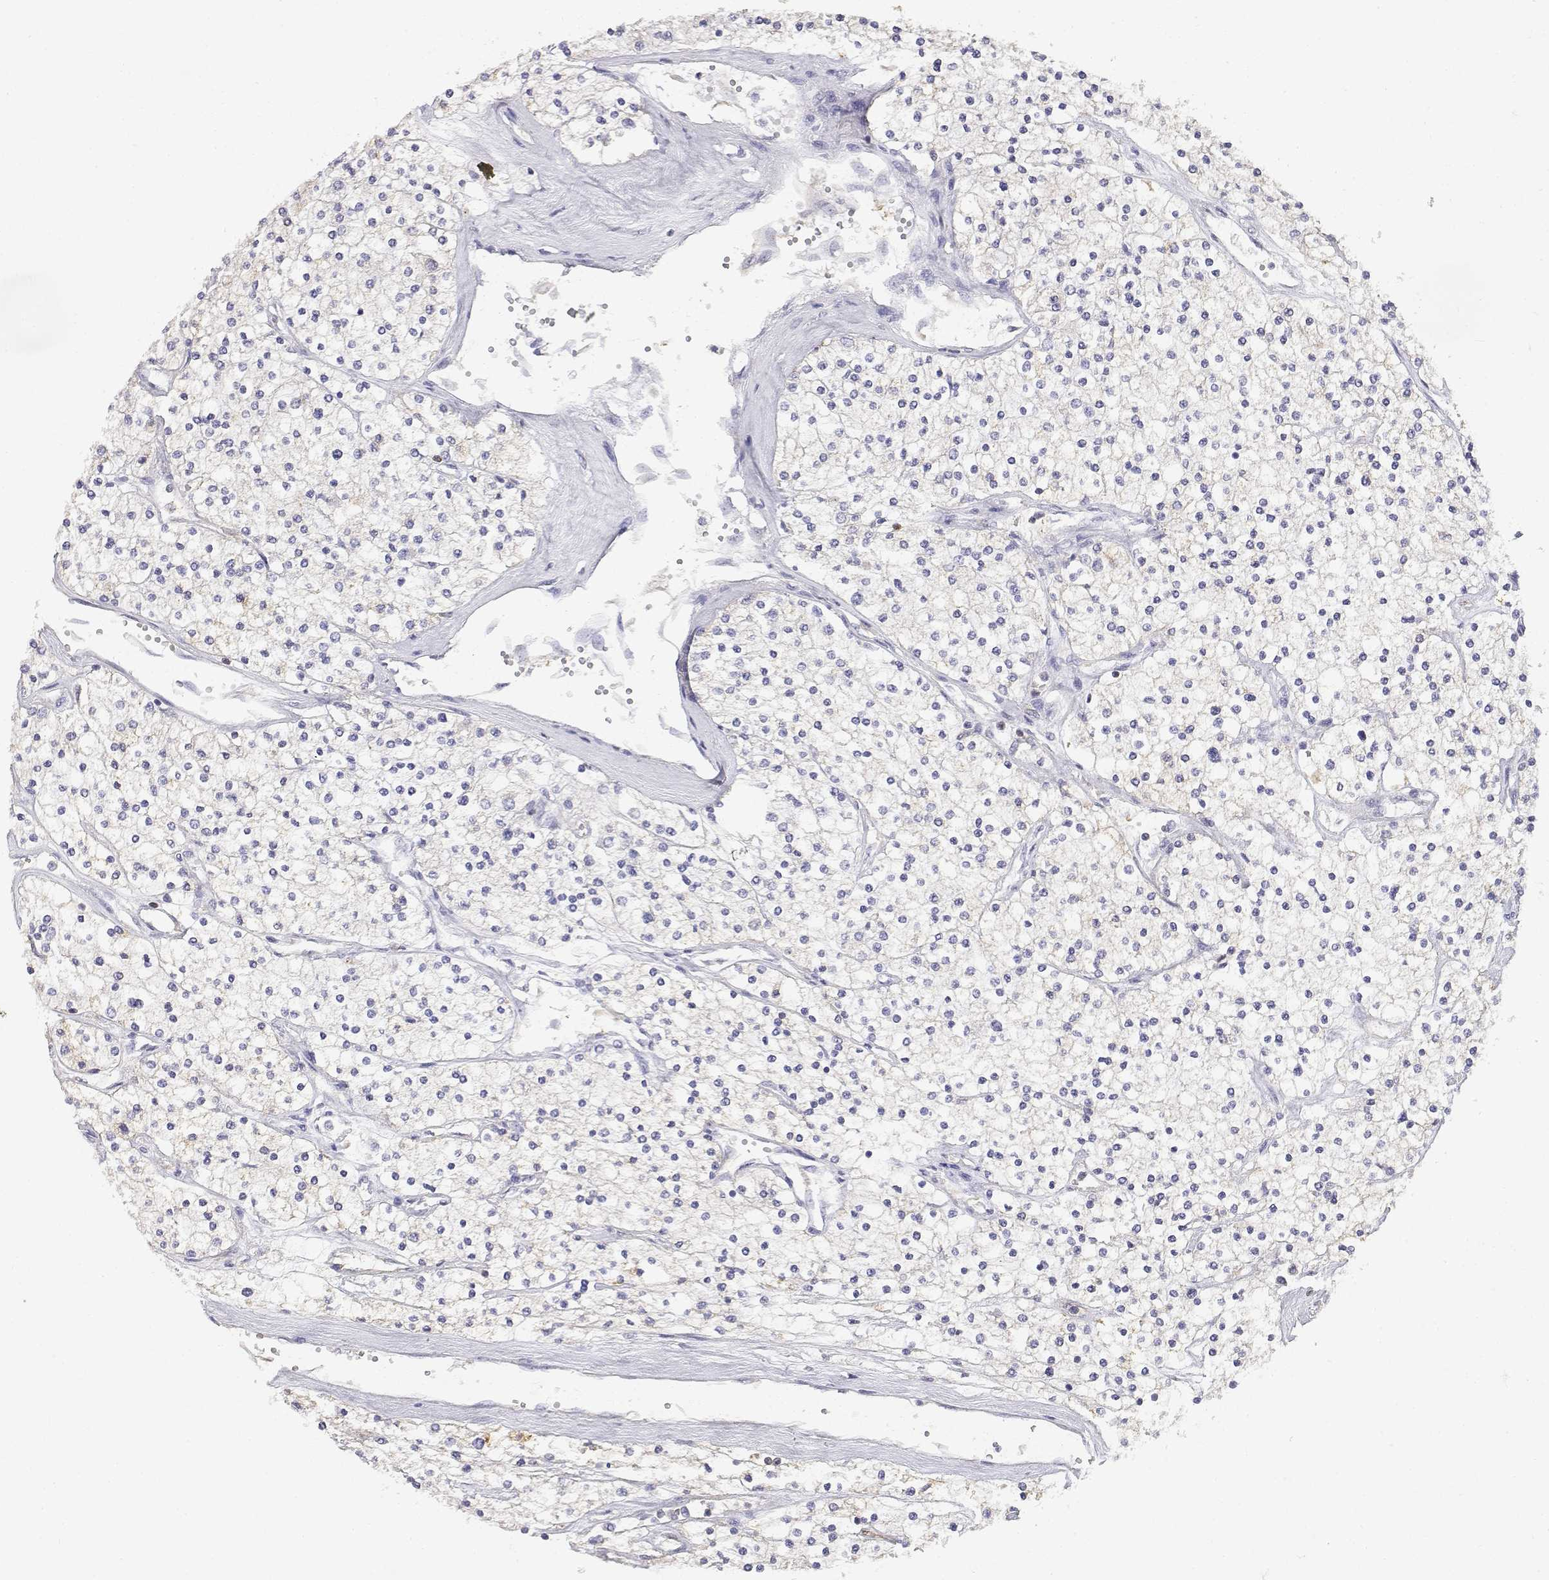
{"staining": {"intensity": "weak", "quantity": "<25%", "location": "cytoplasmic/membranous"}, "tissue": "renal cancer", "cell_type": "Tumor cells", "image_type": "cancer", "snomed": [{"axis": "morphology", "description": "Adenocarcinoma, NOS"}, {"axis": "topography", "description": "Kidney"}], "caption": "The IHC photomicrograph has no significant positivity in tumor cells of renal cancer tissue.", "gene": "ADA", "patient": {"sex": "male", "age": 80}}